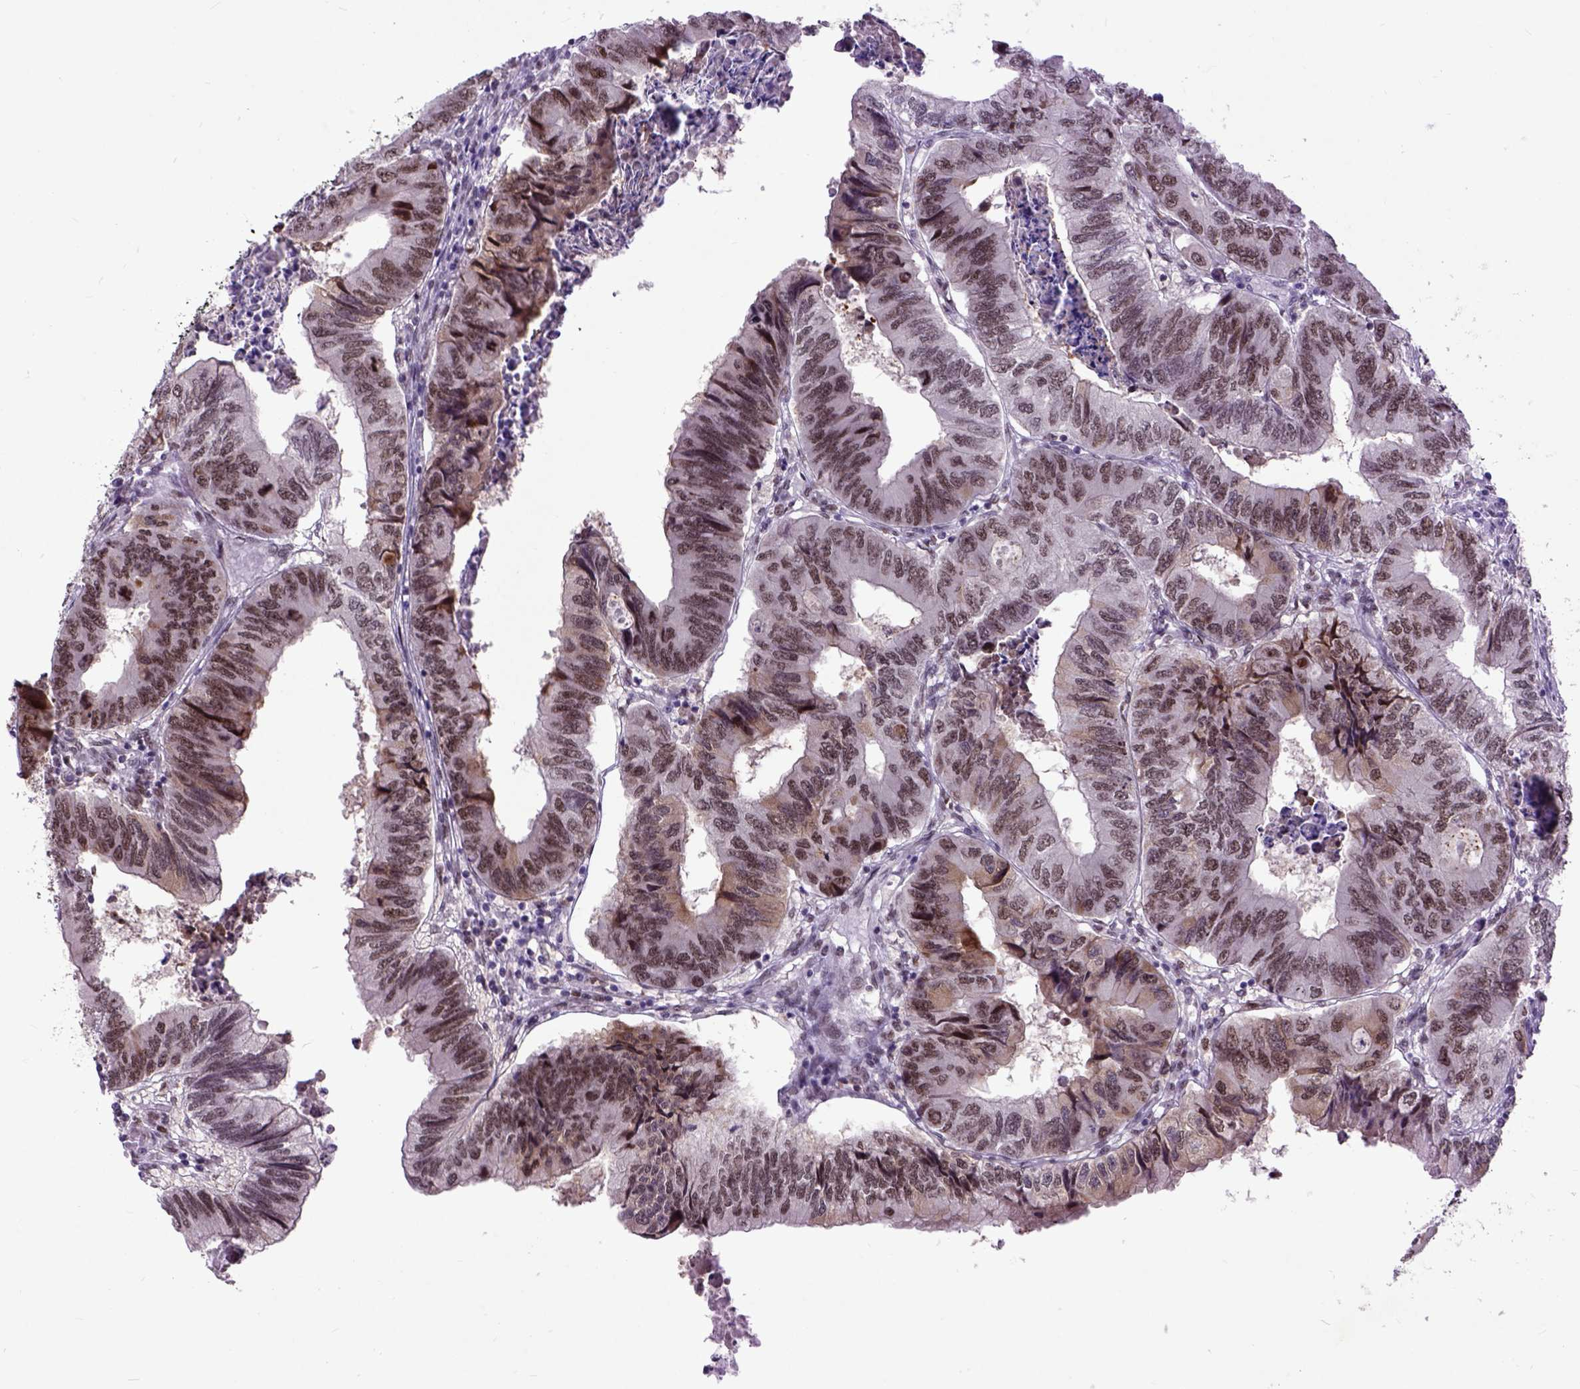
{"staining": {"intensity": "moderate", "quantity": ">75%", "location": "nuclear"}, "tissue": "colorectal cancer", "cell_type": "Tumor cells", "image_type": "cancer", "snomed": [{"axis": "morphology", "description": "Adenocarcinoma, NOS"}, {"axis": "topography", "description": "Colon"}], "caption": "Immunohistochemistry histopathology image of neoplastic tissue: human adenocarcinoma (colorectal) stained using IHC shows medium levels of moderate protein expression localized specifically in the nuclear of tumor cells, appearing as a nuclear brown color.", "gene": "RCC2", "patient": {"sex": "male", "age": 53}}